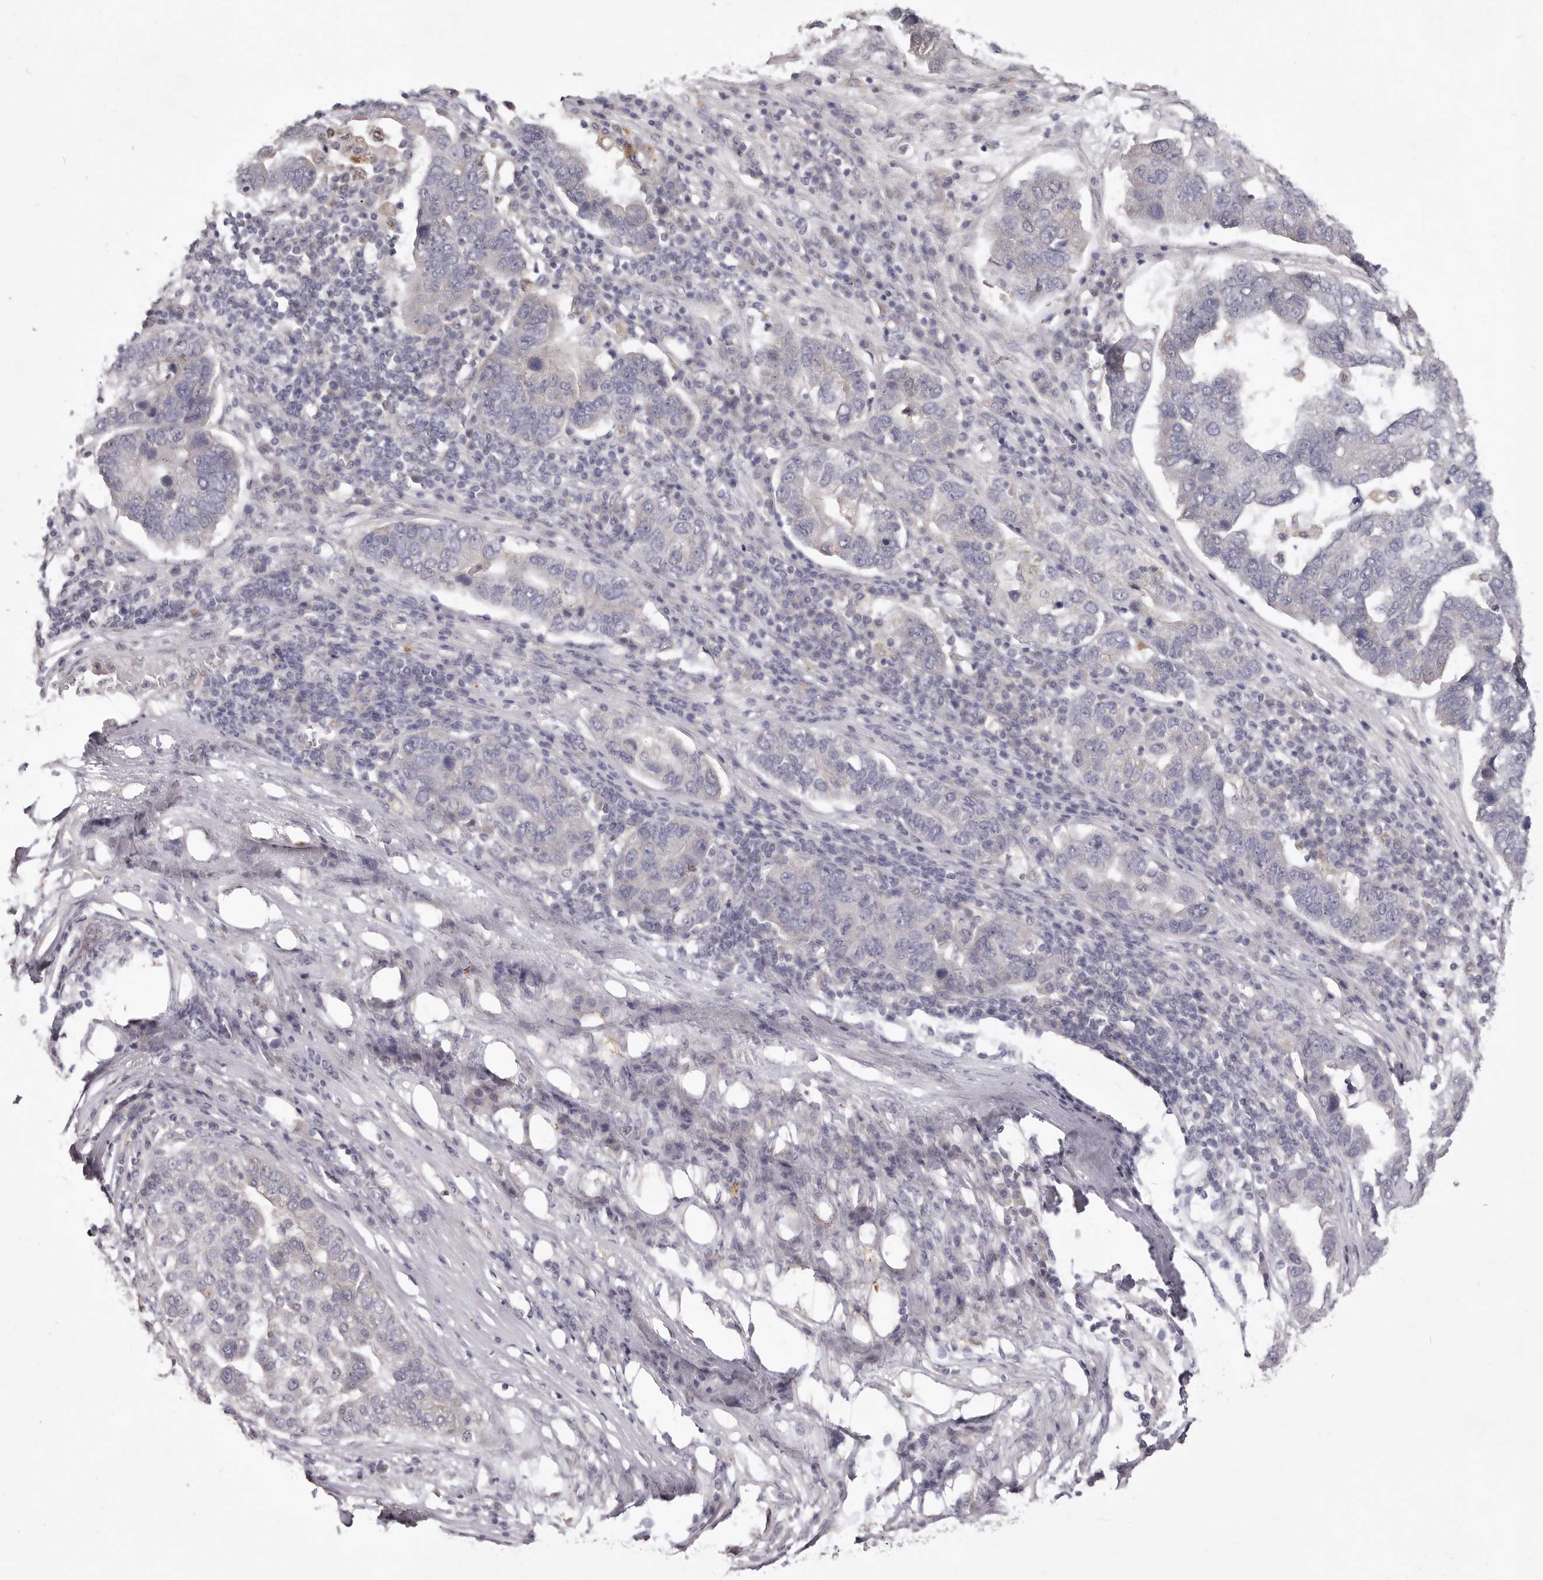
{"staining": {"intensity": "negative", "quantity": "none", "location": "none"}, "tissue": "pancreatic cancer", "cell_type": "Tumor cells", "image_type": "cancer", "snomed": [{"axis": "morphology", "description": "Adenocarcinoma, NOS"}, {"axis": "topography", "description": "Pancreas"}], "caption": "Immunohistochemical staining of pancreatic cancer displays no significant staining in tumor cells.", "gene": "GARNL3", "patient": {"sex": "female", "age": 61}}